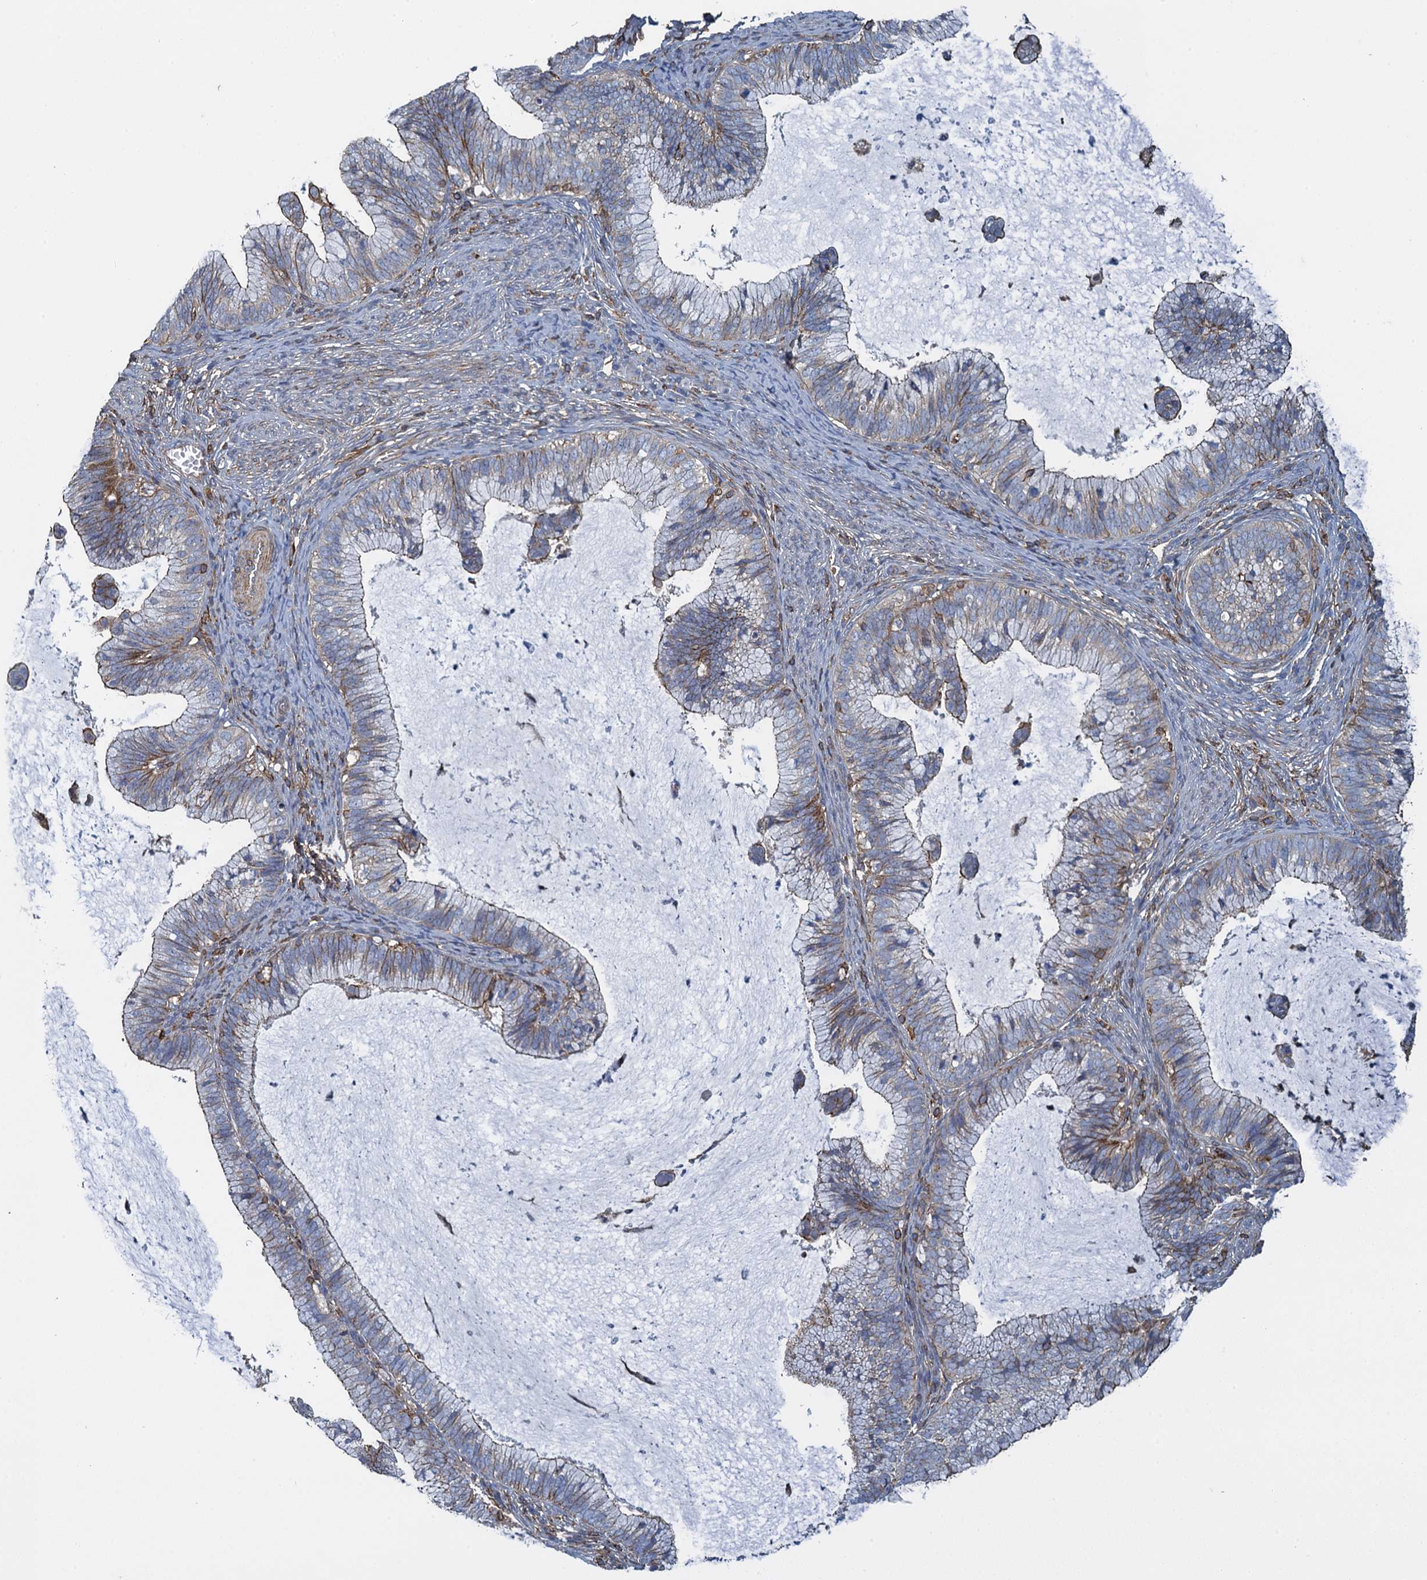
{"staining": {"intensity": "weak", "quantity": "25%-75%", "location": "cytoplasmic/membranous"}, "tissue": "cervical cancer", "cell_type": "Tumor cells", "image_type": "cancer", "snomed": [{"axis": "morphology", "description": "Adenocarcinoma, NOS"}, {"axis": "topography", "description": "Cervix"}], "caption": "A high-resolution histopathology image shows IHC staining of cervical cancer (adenocarcinoma), which displays weak cytoplasmic/membranous expression in approximately 25%-75% of tumor cells.", "gene": "PROSER2", "patient": {"sex": "female", "age": 36}}